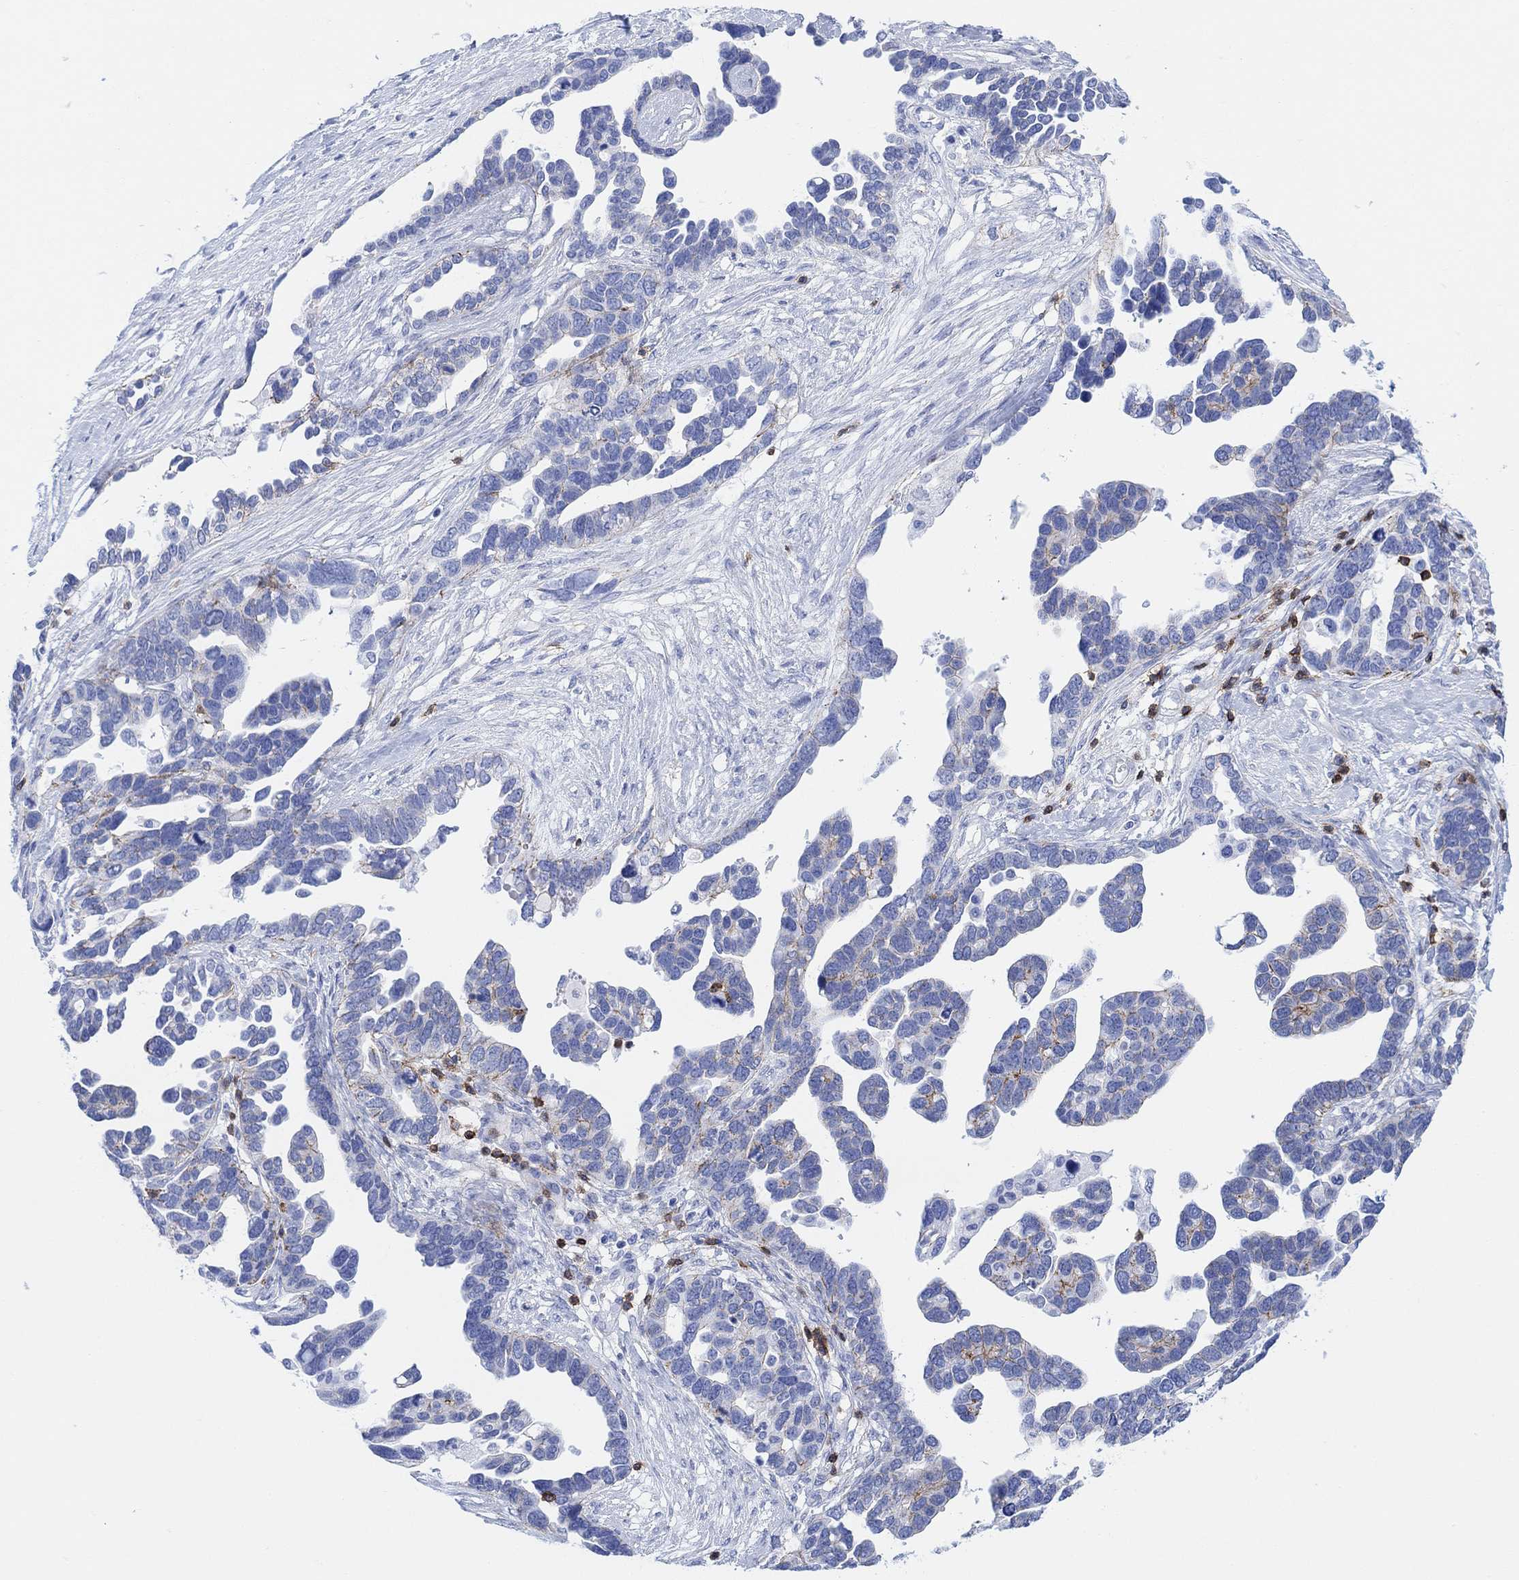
{"staining": {"intensity": "weak", "quantity": "<25%", "location": "cytoplasmic/membranous"}, "tissue": "ovarian cancer", "cell_type": "Tumor cells", "image_type": "cancer", "snomed": [{"axis": "morphology", "description": "Cystadenocarcinoma, serous, NOS"}, {"axis": "topography", "description": "Ovary"}], "caption": "High magnification brightfield microscopy of ovarian cancer stained with DAB (3,3'-diaminobenzidine) (brown) and counterstained with hematoxylin (blue): tumor cells show no significant staining. The staining was performed using DAB (3,3'-diaminobenzidine) to visualize the protein expression in brown, while the nuclei were stained in blue with hematoxylin (Magnification: 20x).", "gene": "GPR65", "patient": {"sex": "female", "age": 54}}